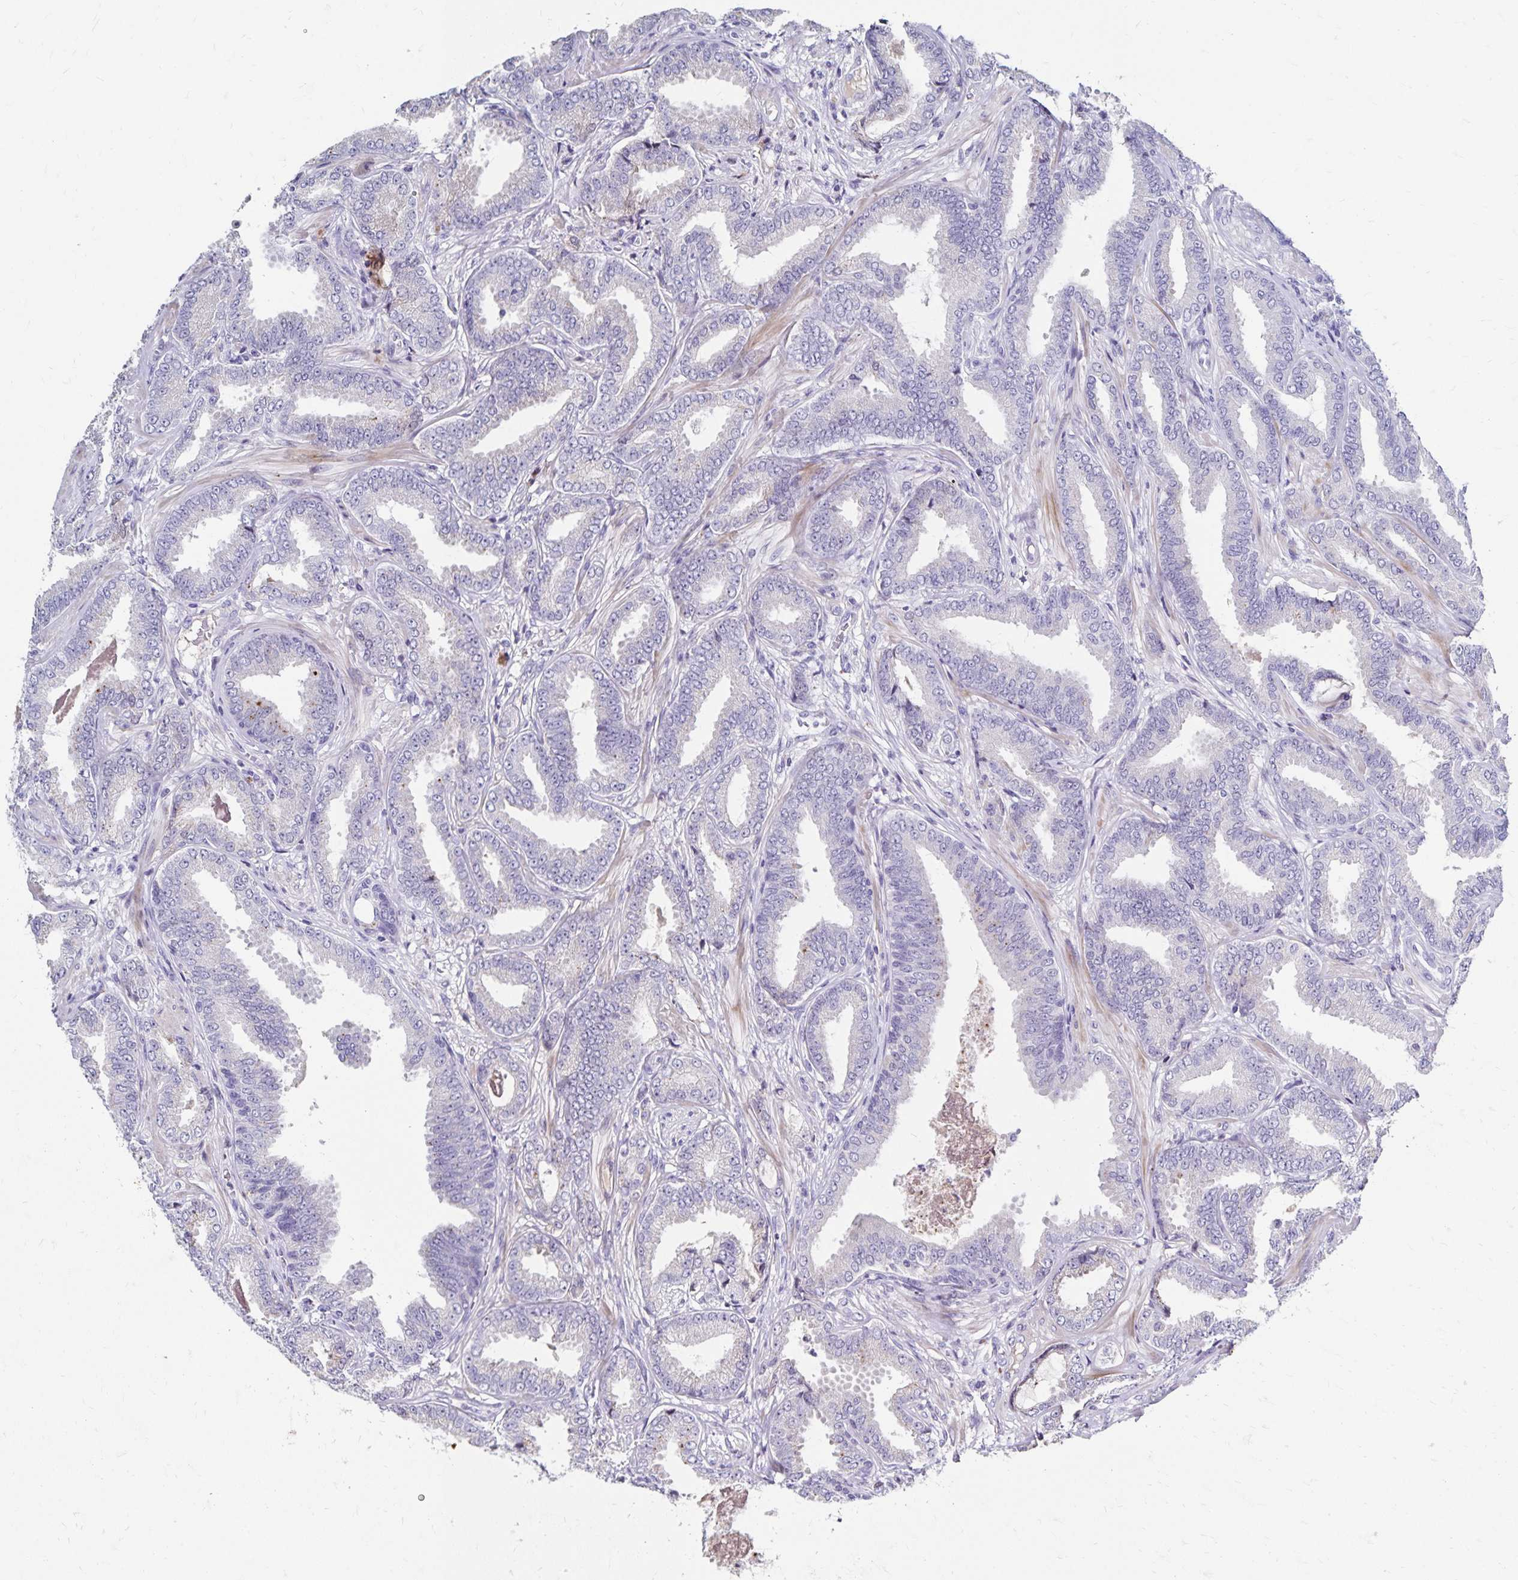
{"staining": {"intensity": "negative", "quantity": "none", "location": "none"}, "tissue": "prostate cancer", "cell_type": "Tumor cells", "image_type": "cancer", "snomed": [{"axis": "morphology", "description": "Adenocarcinoma, Low grade"}, {"axis": "topography", "description": "Prostate"}], "caption": "A histopathology image of human low-grade adenocarcinoma (prostate) is negative for staining in tumor cells.", "gene": "PAX5", "patient": {"sex": "male", "age": 55}}